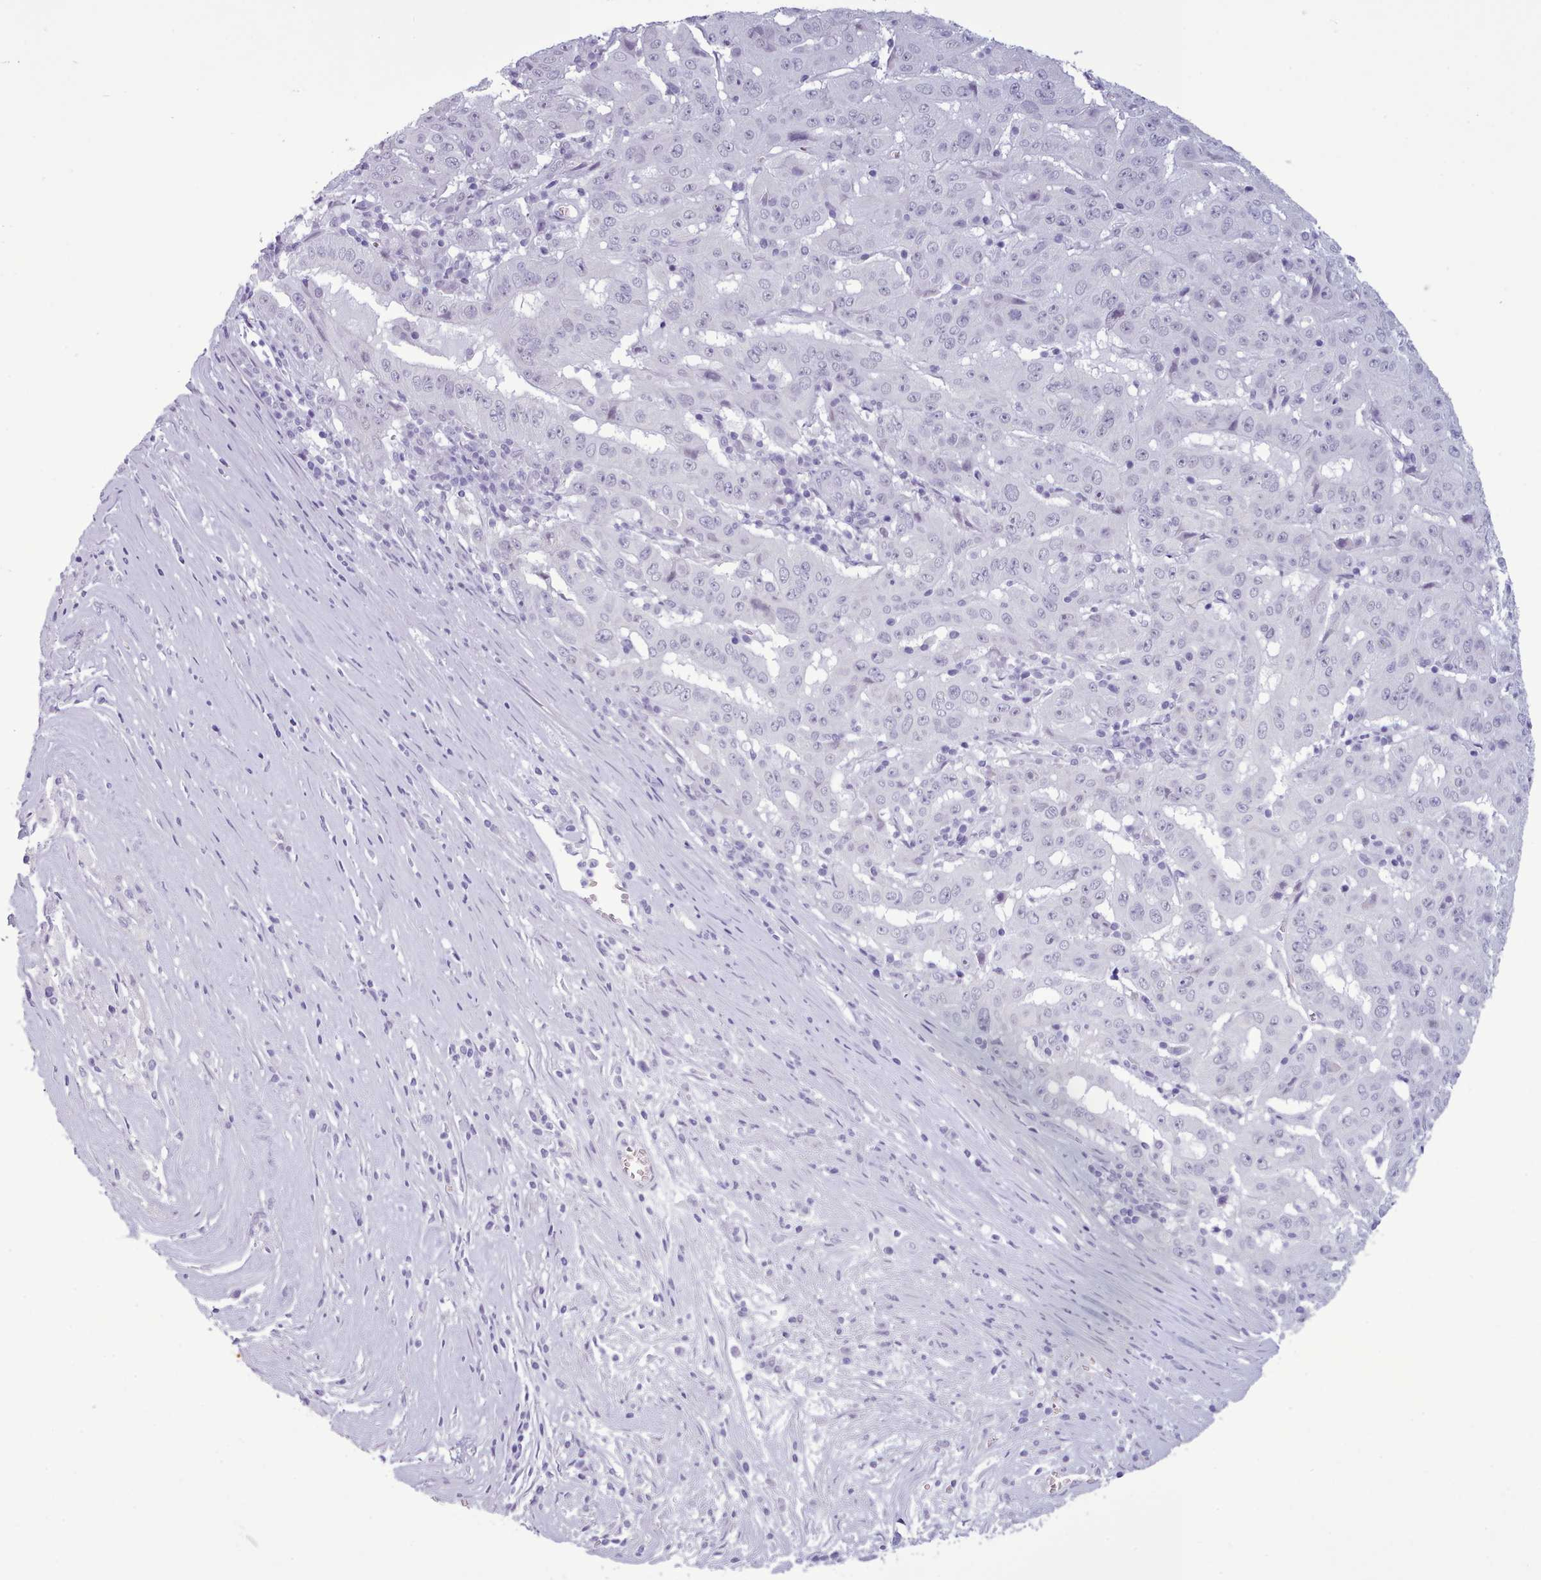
{"staining": {"intensity": "negative", "quantity": "none", "location": "none"}, "tissue": "pancreatic cancer", "cell_type": "Tumor cells", "image_type": "cancer", "snomed": [{"axis": "morphology", "description": "Adenocarcinoma, NOS"}, {"axis": "topography", "description": "Pancreas"}], "caption": "Immunohistochemistry (IHC) histopathology image of neoplastic tissue: human pancreatic cancer stained with DAB (3,3'-diaminobenzidine) demonstrates no significant protein expression in tumor cells. (Immunohistochemistry, brightfield microscopy, high magnification).", "gene": "FBXO48", "patient": {"sex": "male", "age": 63}}